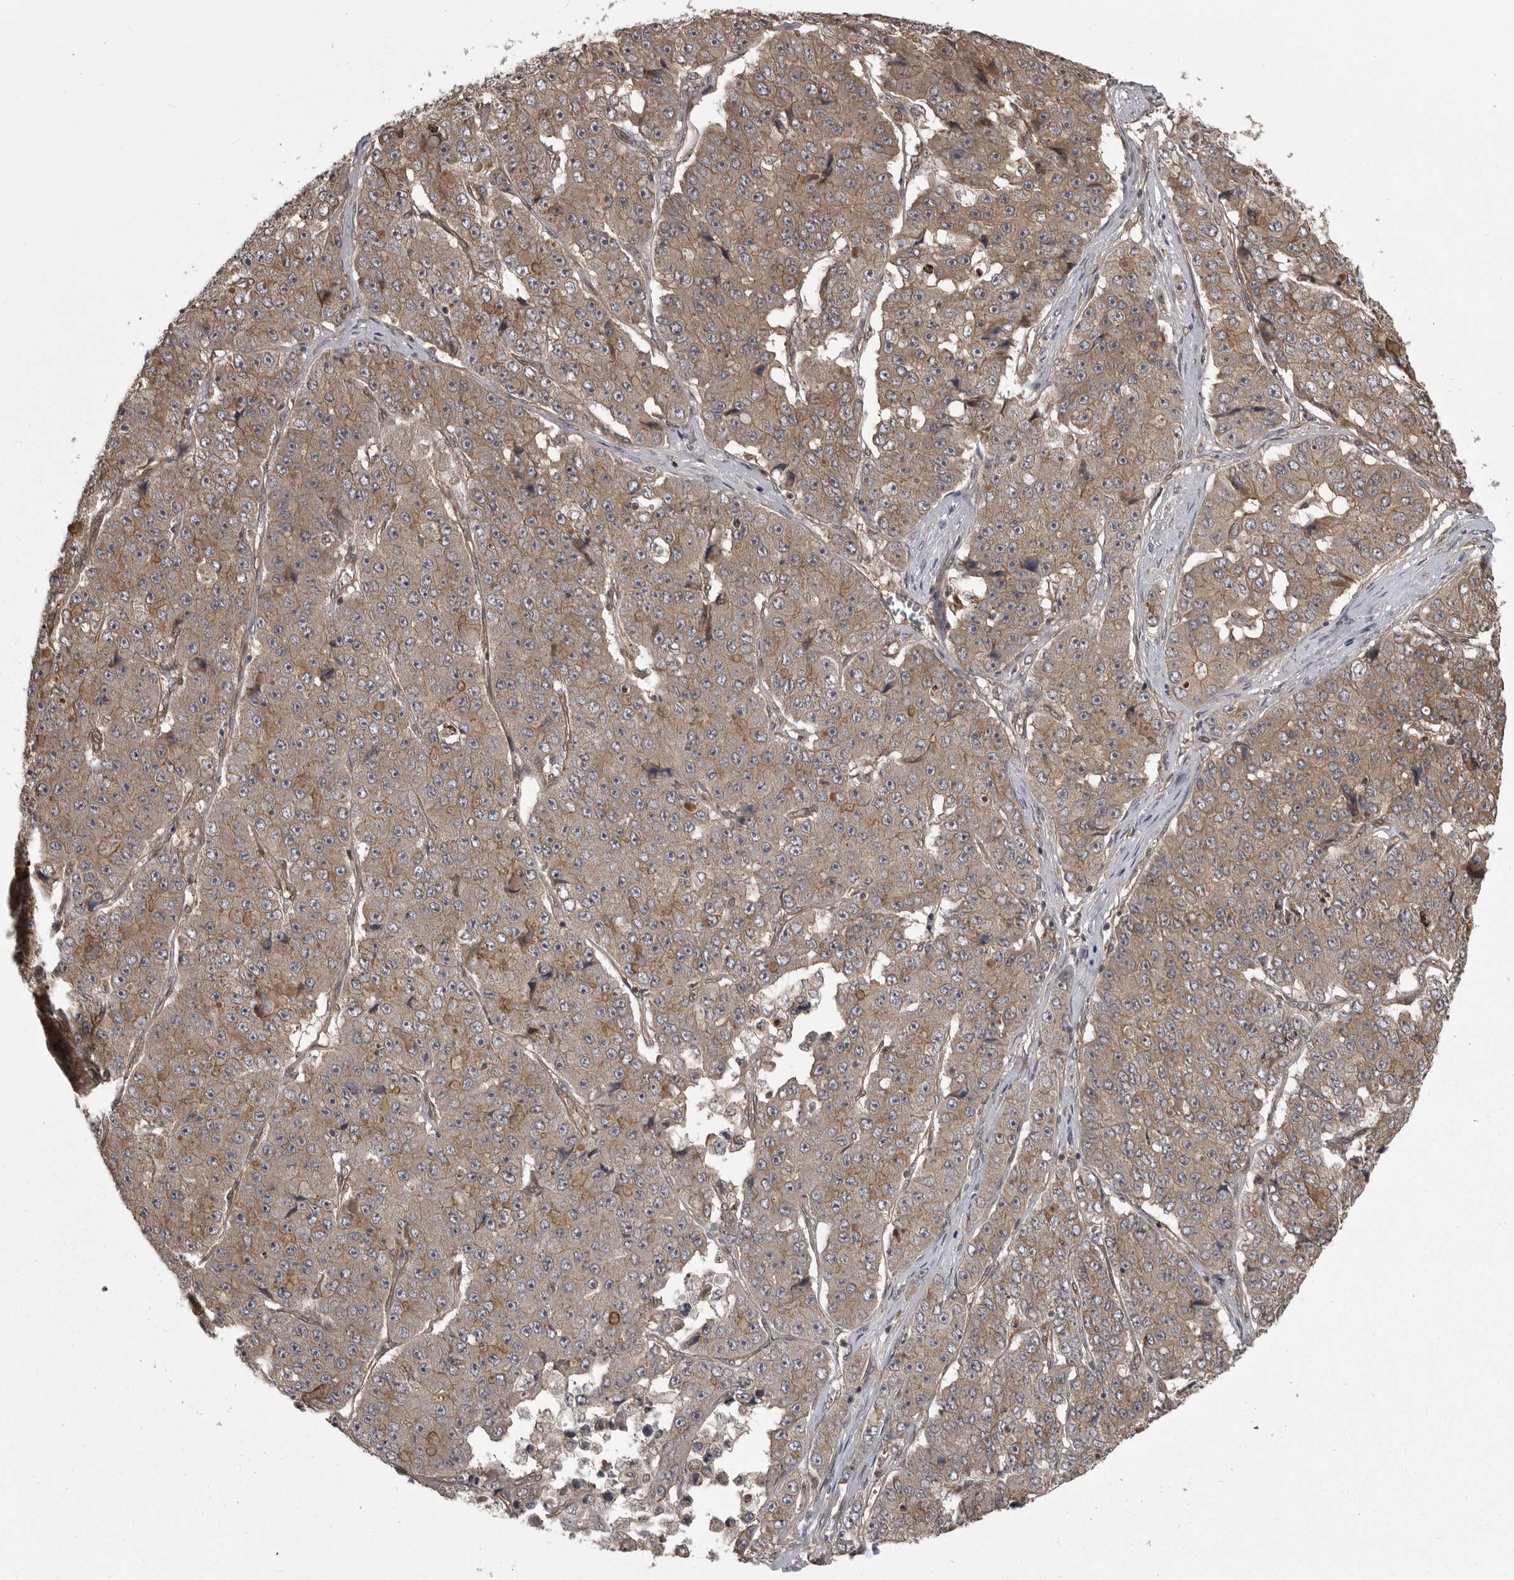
{"staining": {"intensity": "moderate", "quantity": ">75%", "location": "cytoplasmic/membranous"}, "tissue": "pancreatic cancer", "cell_type": "Tumor cells", "image_type": "cancer", "snomed": [{"axis": "morphology", "description": "Adenocarcinoma, NOS"}, {"axis": "topography", "description": "Pancreas"}], "caption": "An immunohistochemistry (IHC) histopathology image of tumor tissue is shown. Protein staining in brown labels moderate cytoplasmic/membranous positivity in pancreatic cancer (adenocarcinoma) within tumor cells.", "gene": "DNAJC8", "patient": {"sex": "male", "age": 50}}